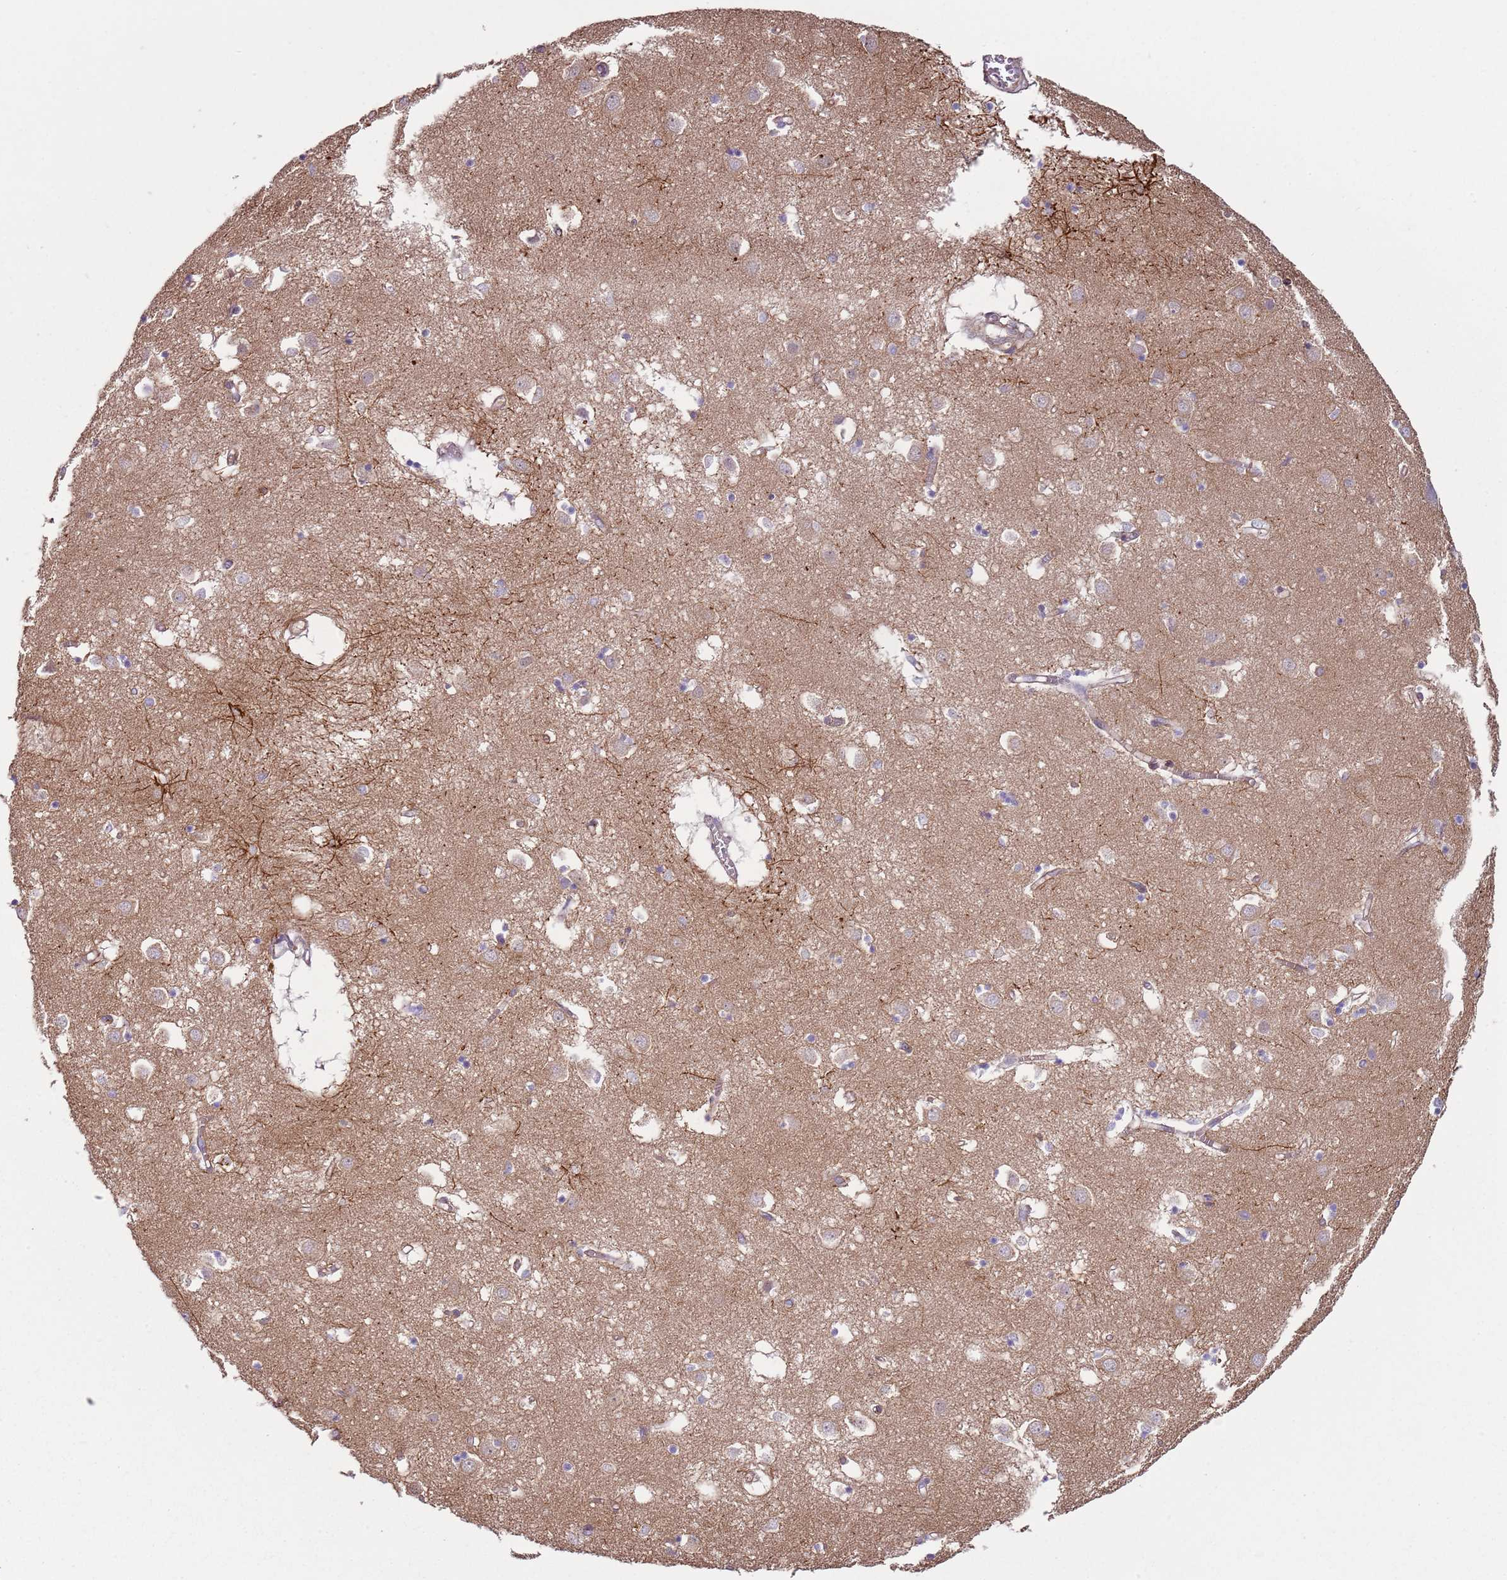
{"staining": {"intensity": "moderate", "quantity": "<25%", "location": "cytoplasmic/membranous,nuclear"}, "tissue": "caudate", "cell_type": "Glial cells", "image_type": "normal", "snomed": [{"axis": "morphology", "description": "Normal tissue, NOS"}, {"axis": "topography", "description": "Lateral ventricle wall"}], "caption": "A brown stain labels moderate cytoplasmic/membranous,nuclear positivity of a protein in glial cells of normal caudate.", "gene": "GNAI1", "patient": {"sex": "male", "age": 70}}